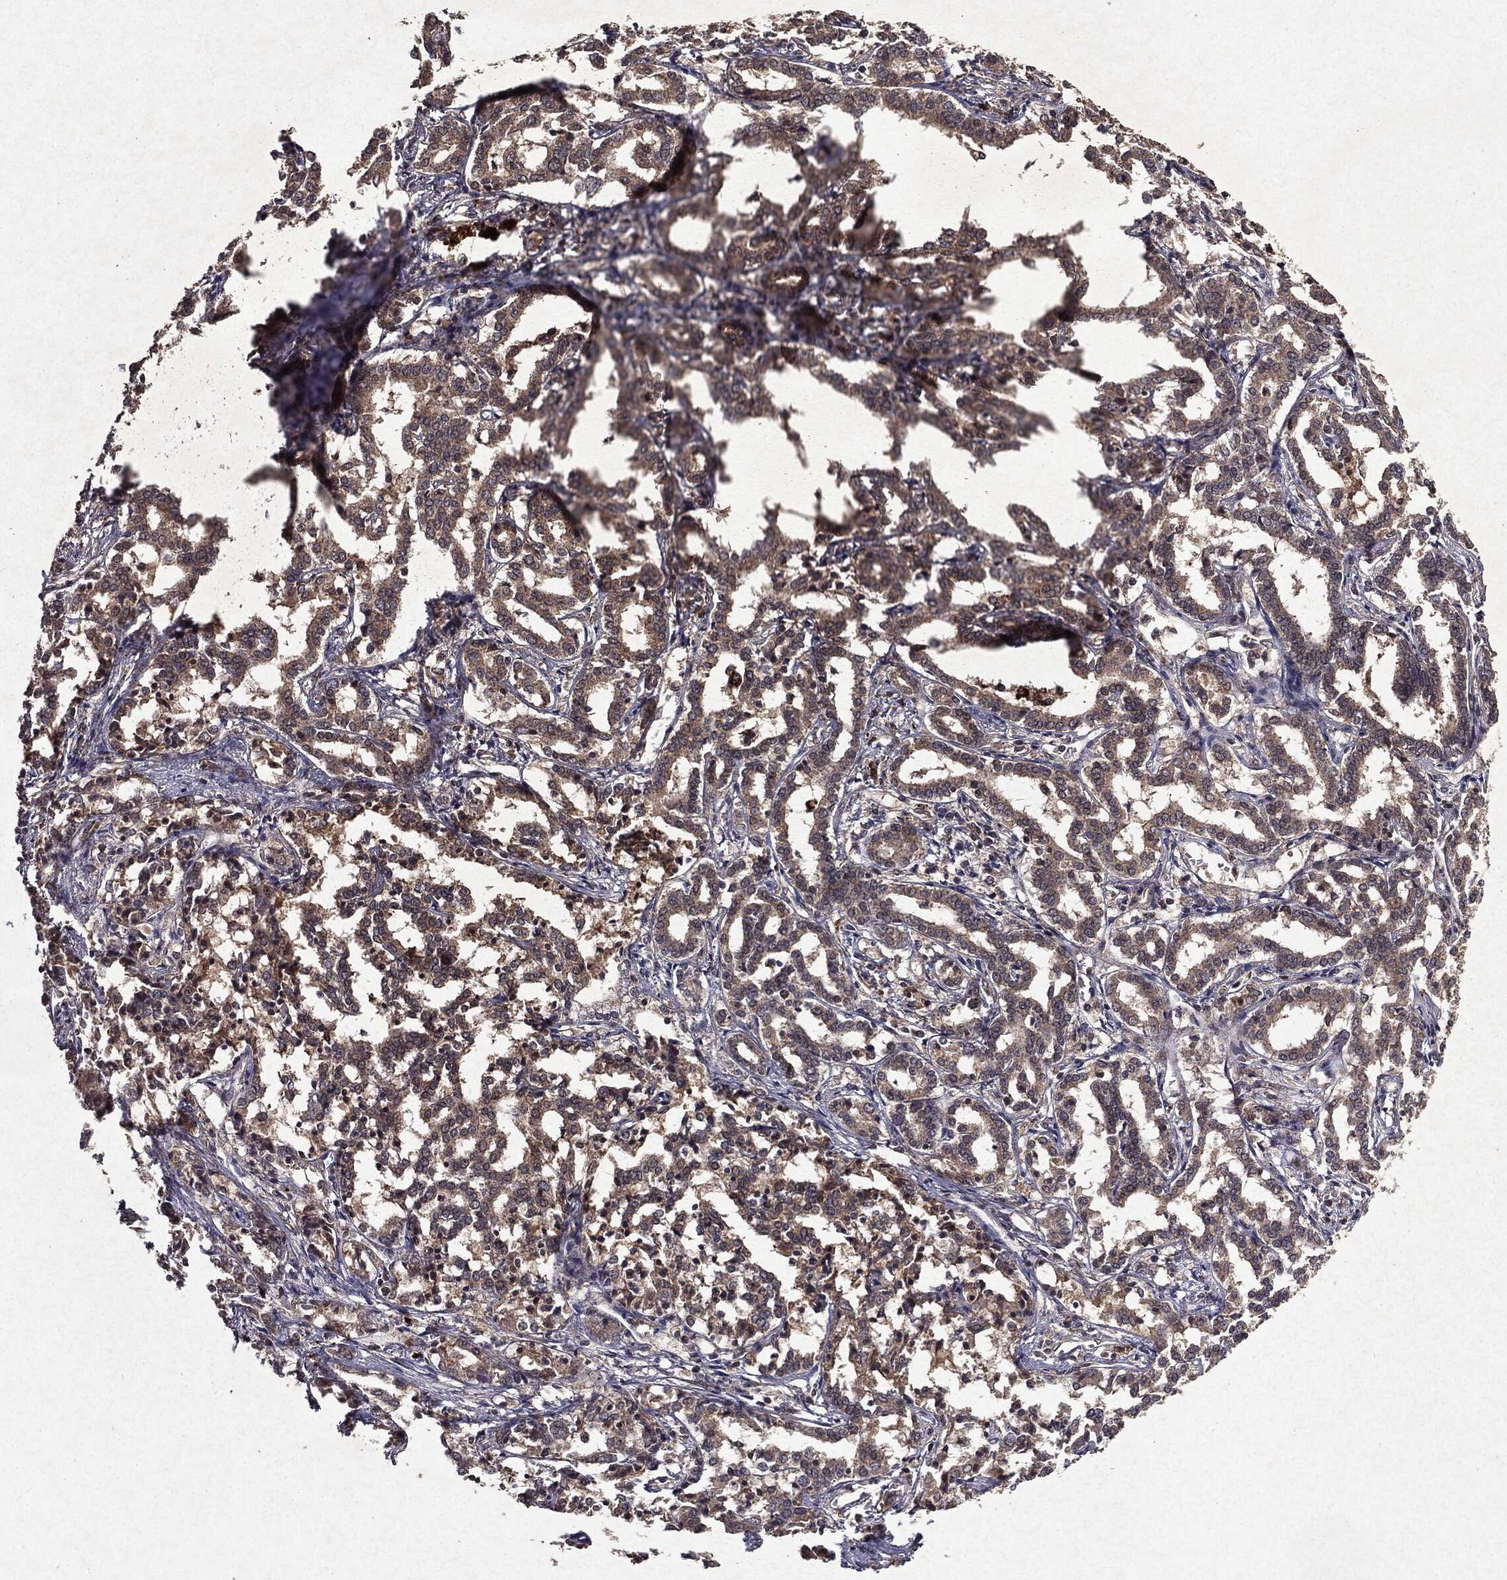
{"staining": {"intensity": "weak", "quantity": ">75%", "location": "cytoplasmic/membranous"}, "tissue": "liver cancer", "cell_type": "Tumor cells", "image_type": "cancer", "snomed": [{"axis": "morphology", "description": "Cholangiocarcinoma"}, {"axis": "topography", "description": "Liver"}], "caption": "Protein analysis of liver cholangiocarcinoma tissue shows weak cytoplasmic/membranous positivity in approximately >75% of tumor cells.", "gene": "MTOR", "patient": {"sex": "female", "age": 47}}